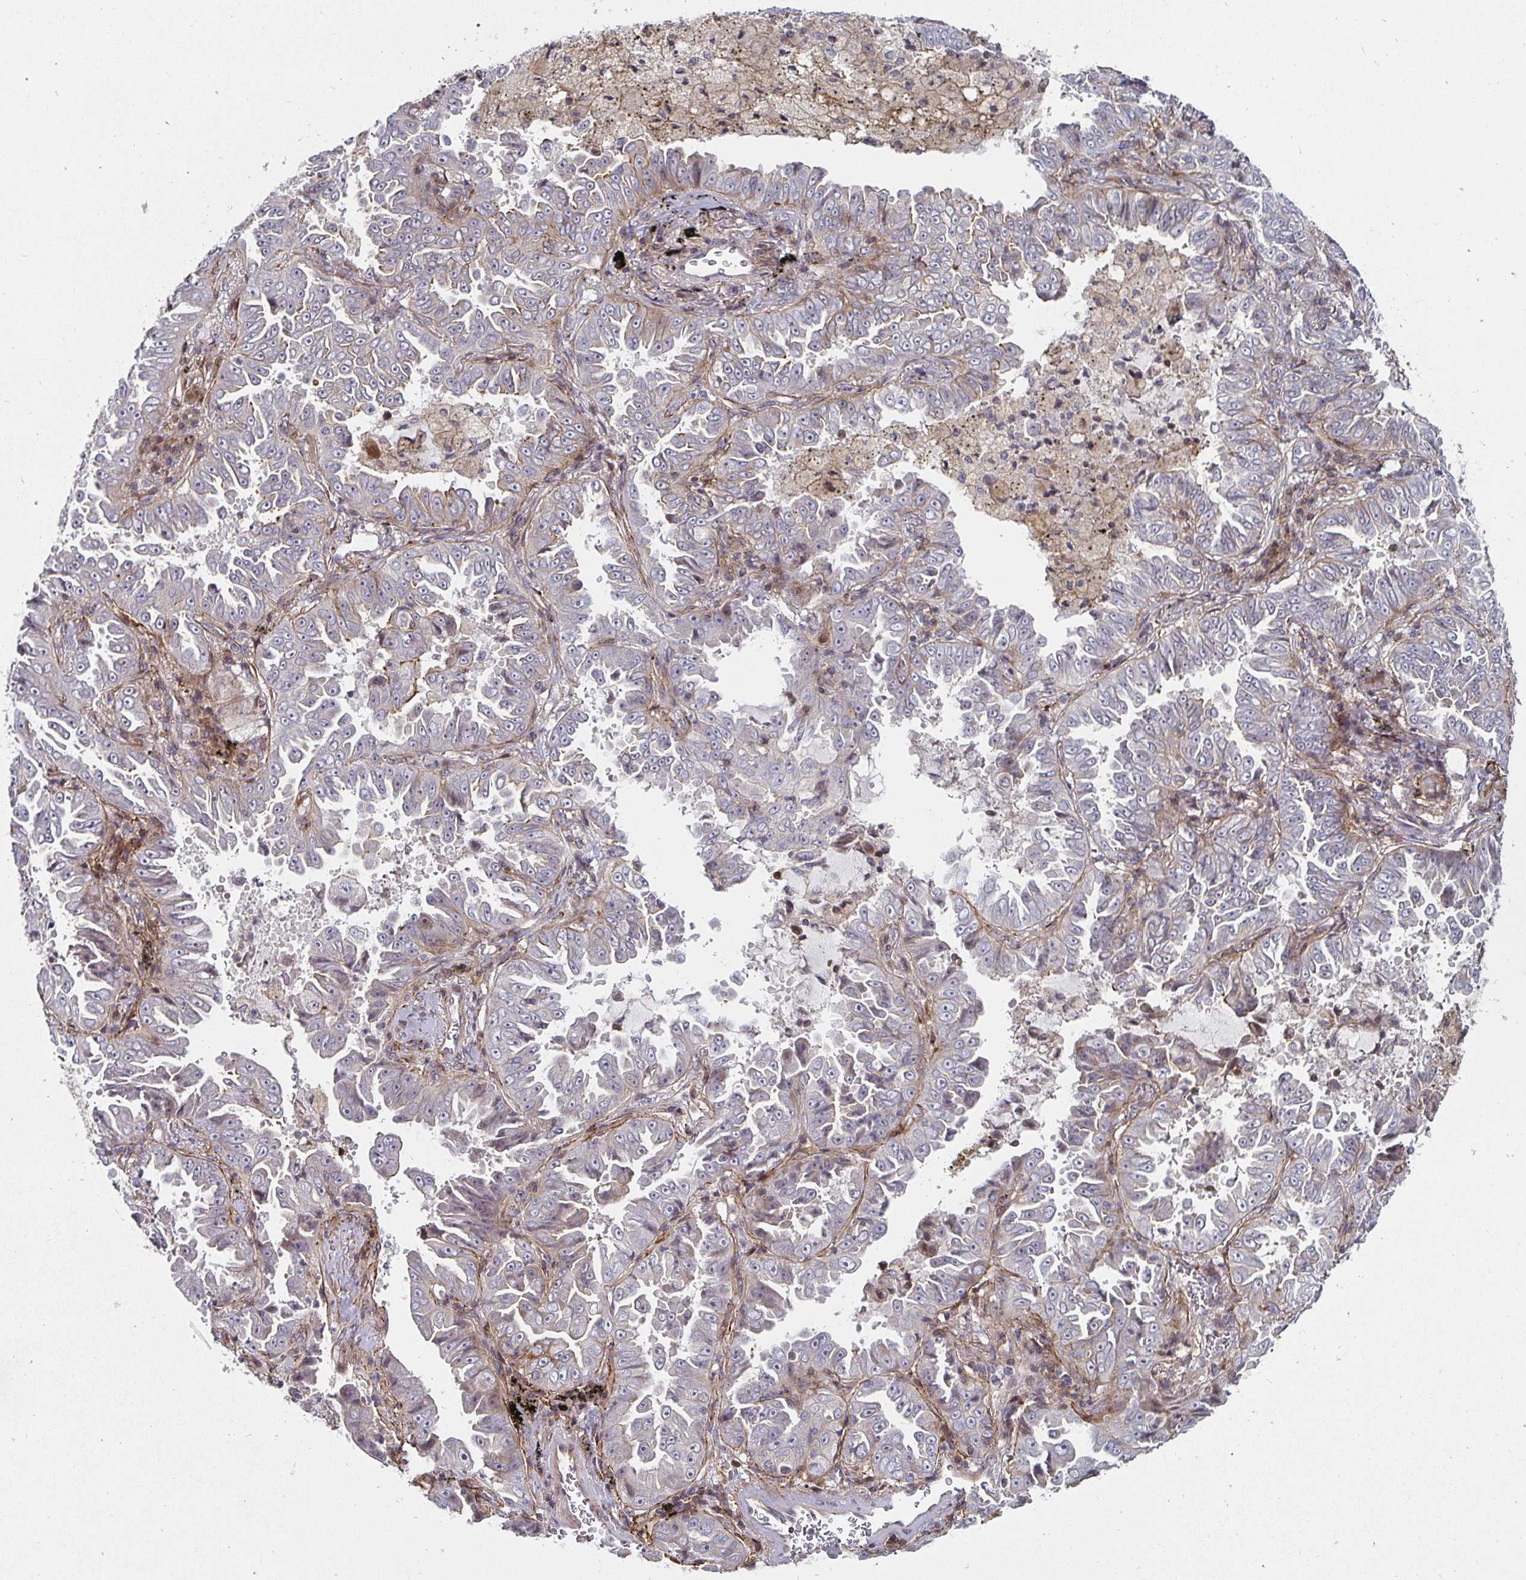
{"staining": {"intensity": "negative", "quantity": "none", "location": "none"}, "tissue": "lung cancer", "cell_type": "Tumor cells", "image_type": "cancer", "snomed": [{"axis": "morphology", "description": "Adenocarcinoma, NOS"}, {"axis": "topography", "description": "Lung"}], "caption": "The photomicrograph shows no significant expression in tumor cells of lung cancer (adenocarcinoma). (Brightfield microscopy of DAB (3,3'-diaminobenzidine) immunohistochemistry (IHC) at high magnification).", "gene": "GJA4", "patient": {"sex": "female", "age": 52}}